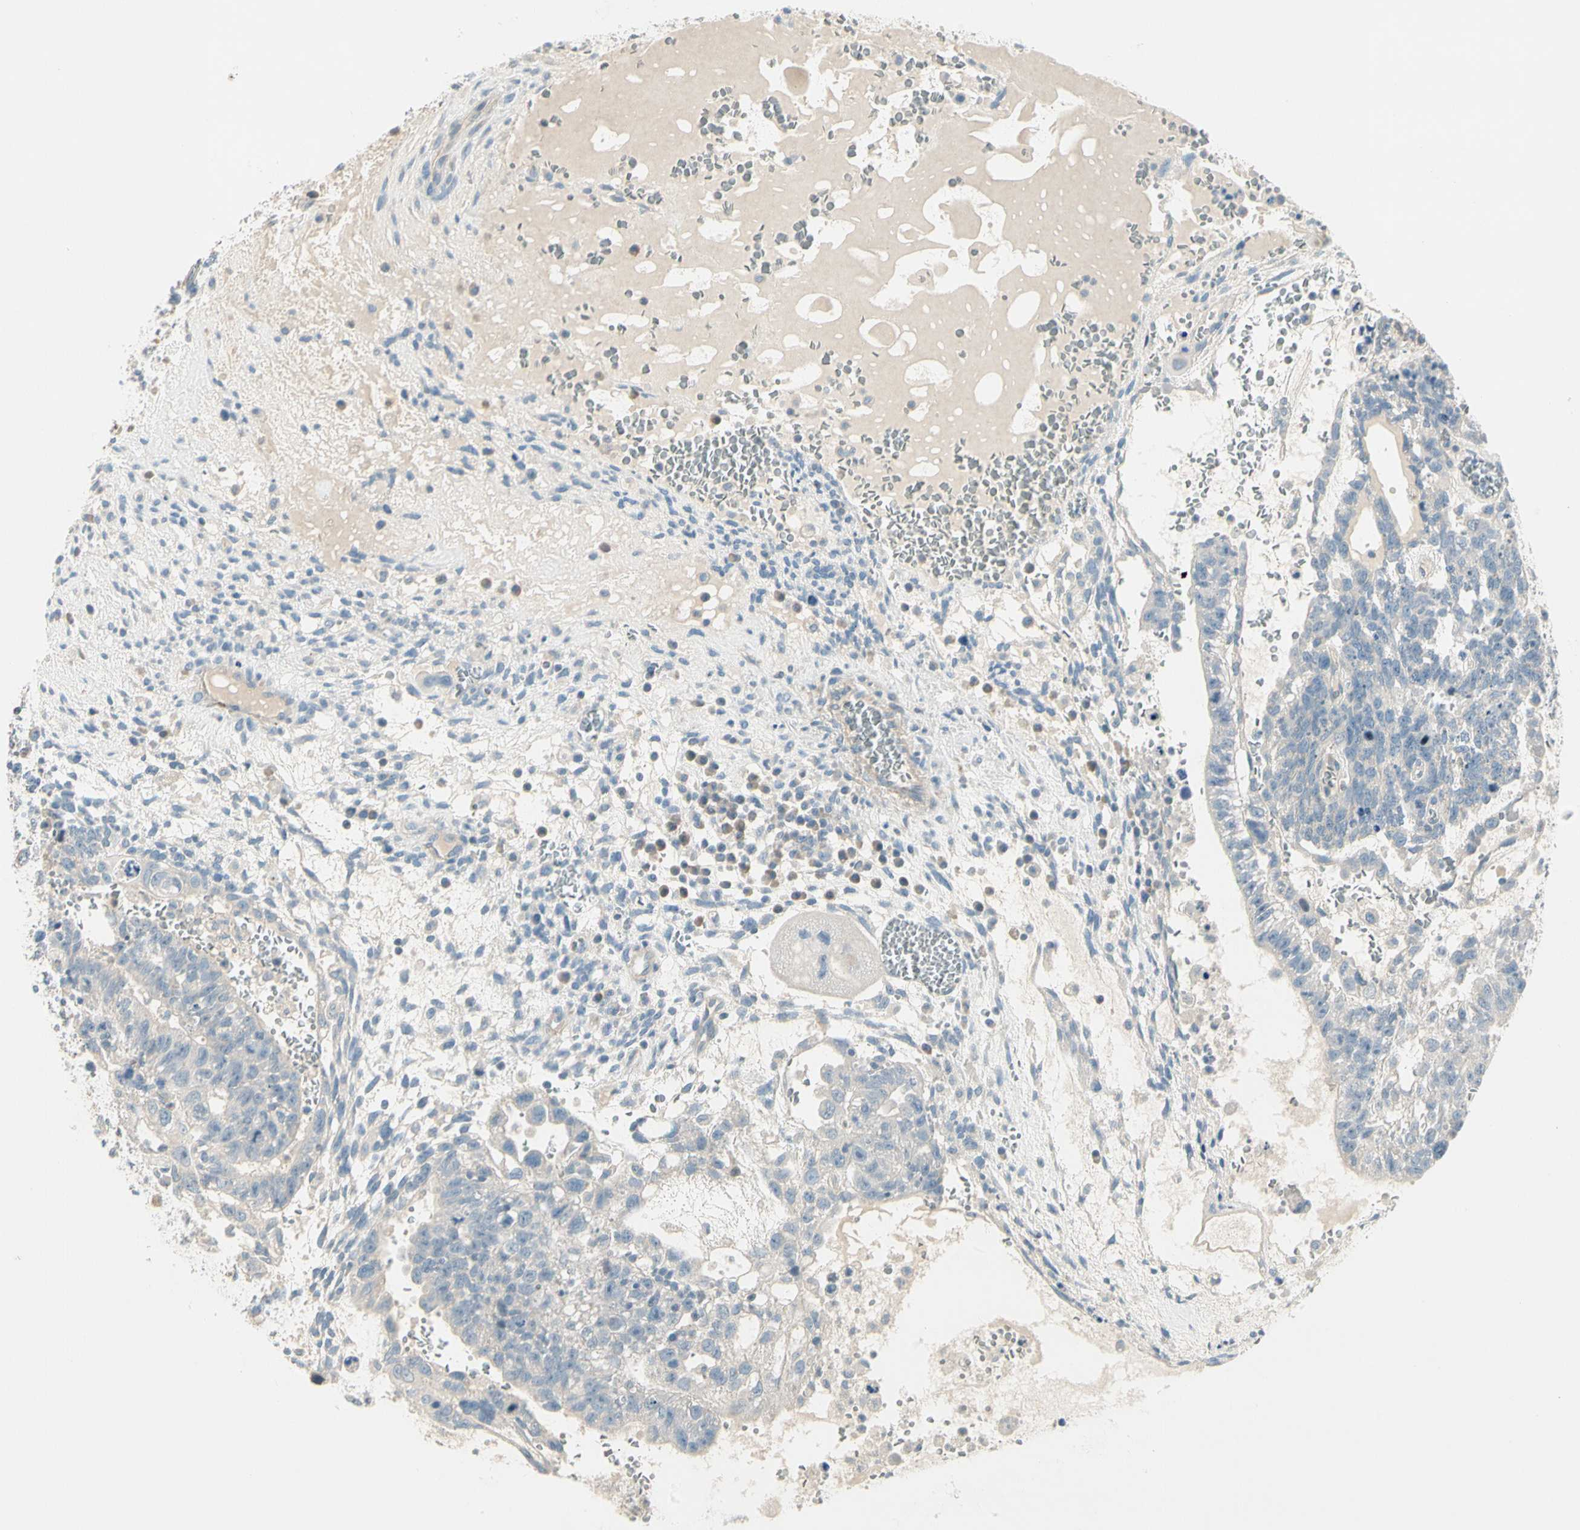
{"staining": {"intensity": "negative", "quantity": "none", "location": "none"}, "tissue": "testis cancer", "cell_type": "Tumor cells", "image_type": "cancer", "snomed": [{"axis": "morphology", "description": "Seminoma, NOS"}, {"axis": "morphology", "description": "Carcinoma, Embryonal, NOS"}, {"axis": "topography", "description": "Testis"}], "caption": "High magnification brightfield microscopy of testis cancer (embryonal carcinoma) stained with DAB (3,3'-diaminobenzidine) (brown) and counterstained with hematoxylin (blue): tumor cells show no significant staining.", "gene": "ADGRA3", "patient": {"sex": "male", "age": 52}}